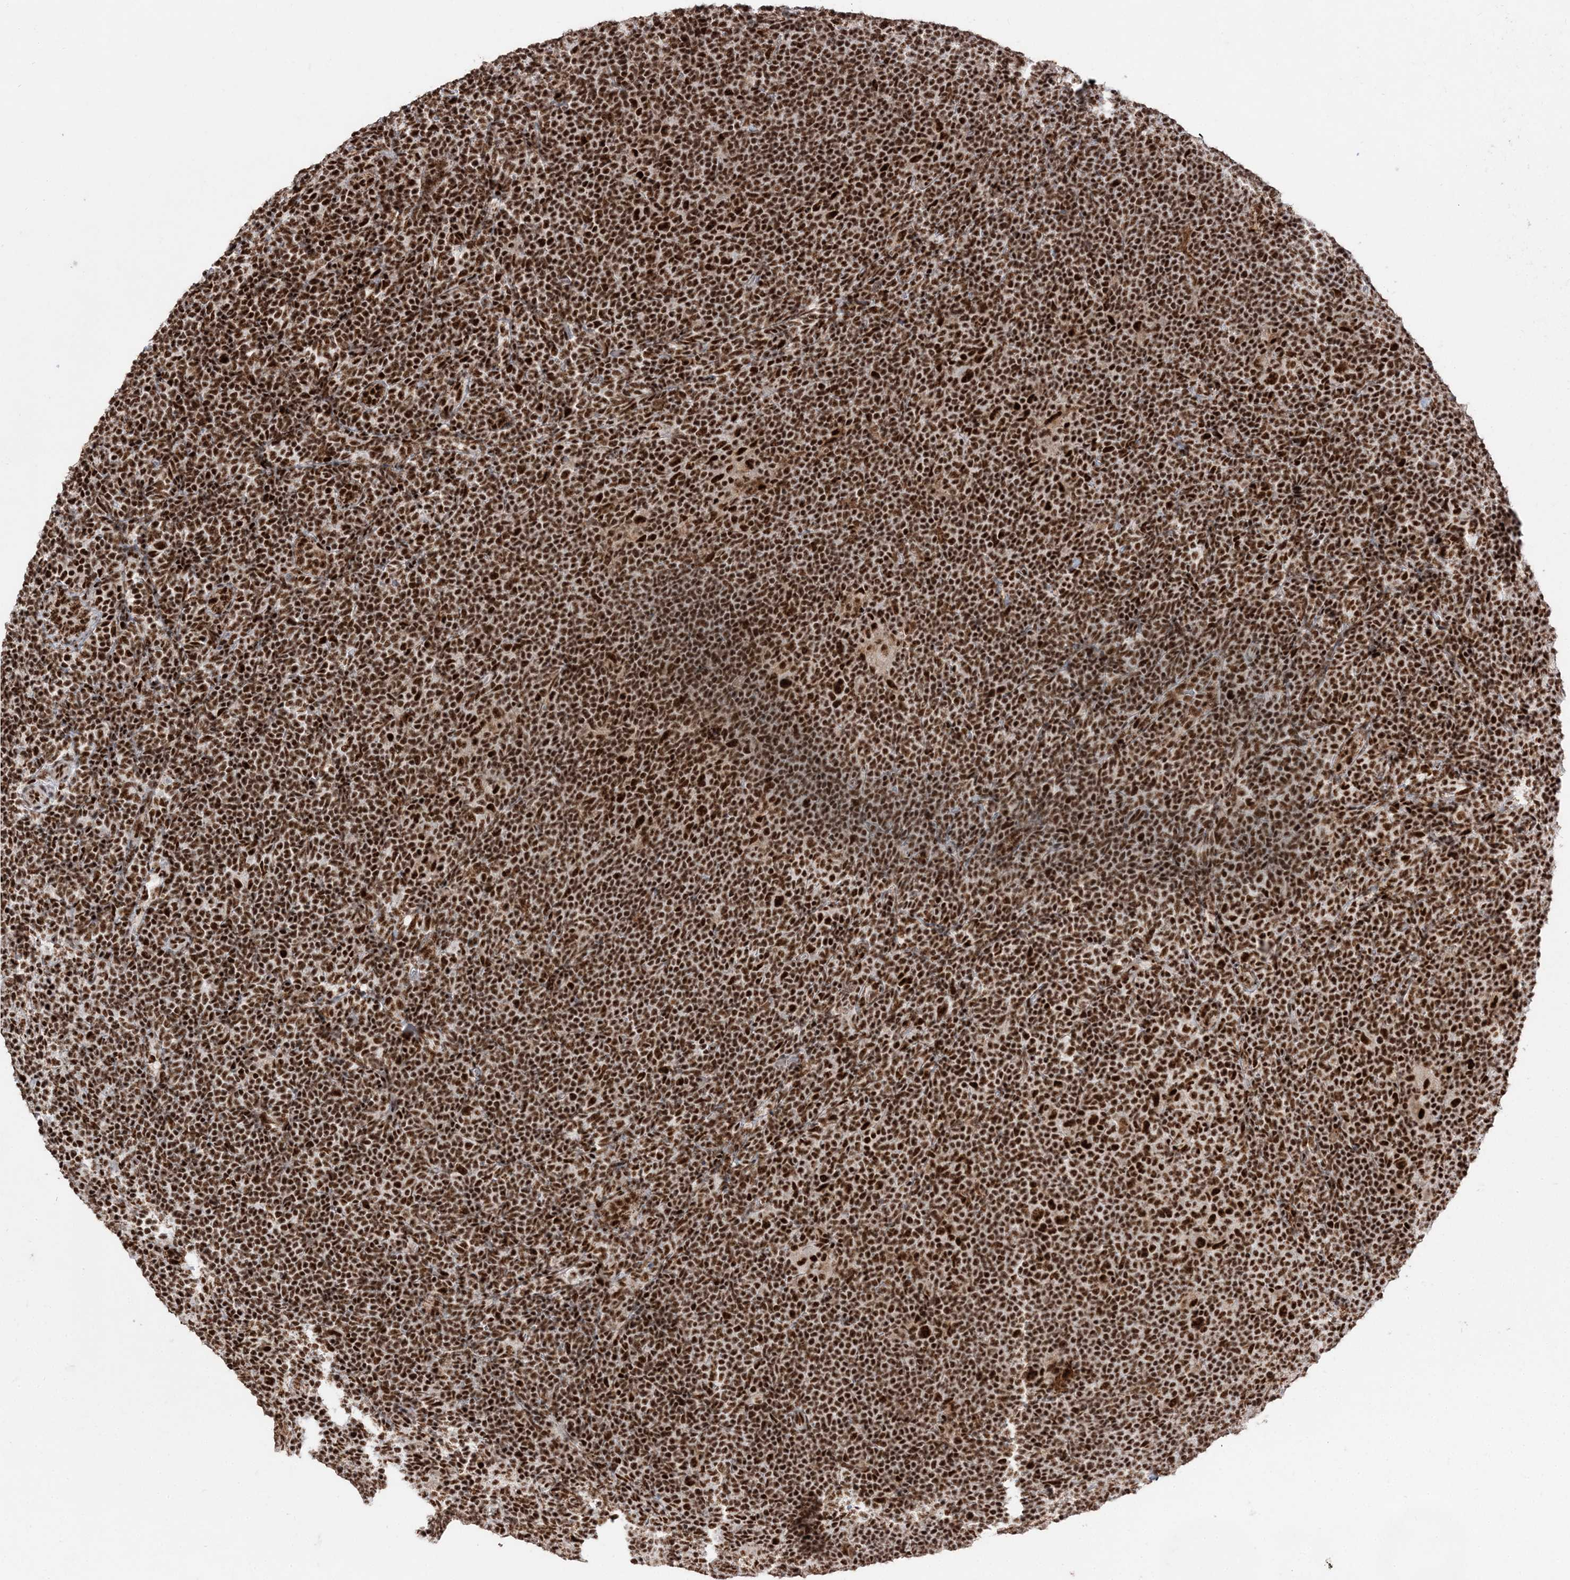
{"staining": {"intensity": "strong", "quantity": ">75%", "location": "nuclear"}, "tissue": "lymphoma", "cell_type": "Tumor cells", "image_type": "cancer", "snomed": [{"axis": "morphology", "description": "Hodgkin's disease, NOS"}, {"axis": "topography", "description": "Lymph node"}], "caption": "A histopathology image of human Hodgkin's disease stained for a protein reveals strong nuclear brown staining in tumor cells. The protein is shown in brown color, while the nuclei are stained blue.", "gene": "RBM17", "patient": {"sex": "female", "age": 57}}